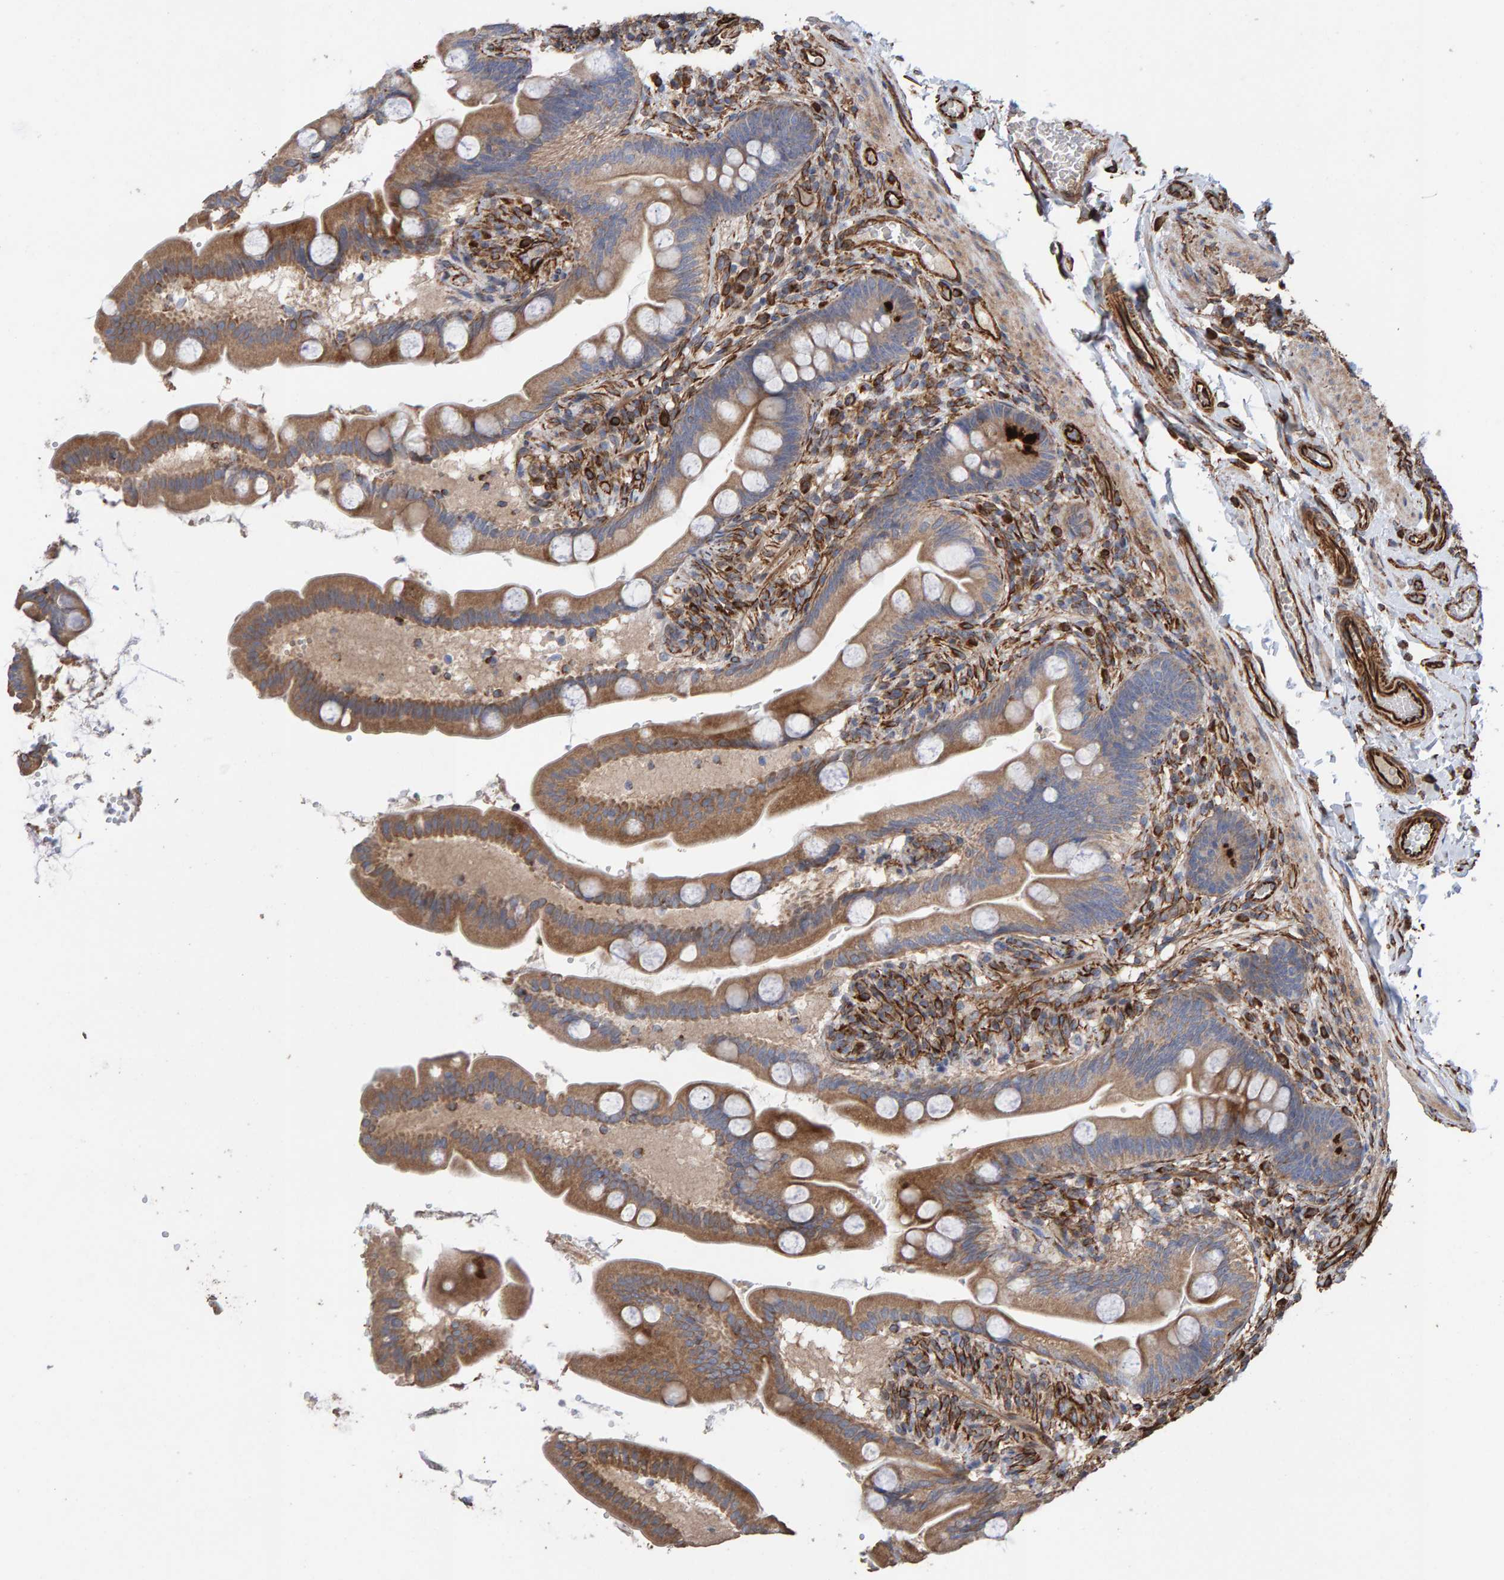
{"staining": {"intensity": "strong", "quantity": ">75%", "location": "cytoplasmic/membranous"}, "tissue": "small intestine", "cell_type": "Glandular cells", "image_type": "normal", "snomed": [{"axis": "morphology", "description": "Normal tissue, NOS"}, {"axis": "topography", "description": "Small intestine"}], "caption": "High-magnification brightfield microscopy of unremarkable small intestine stained with DAB (3,3'-diaminobenzidine) (brown) and counterstained with hematoxylin (blue). glandular cells exhibit strong cytoplasmic/membranous staining is identified in approximately>75% of cells.", "gene": "ZNF347", "patient": {"sex": "female", "age": 56}}